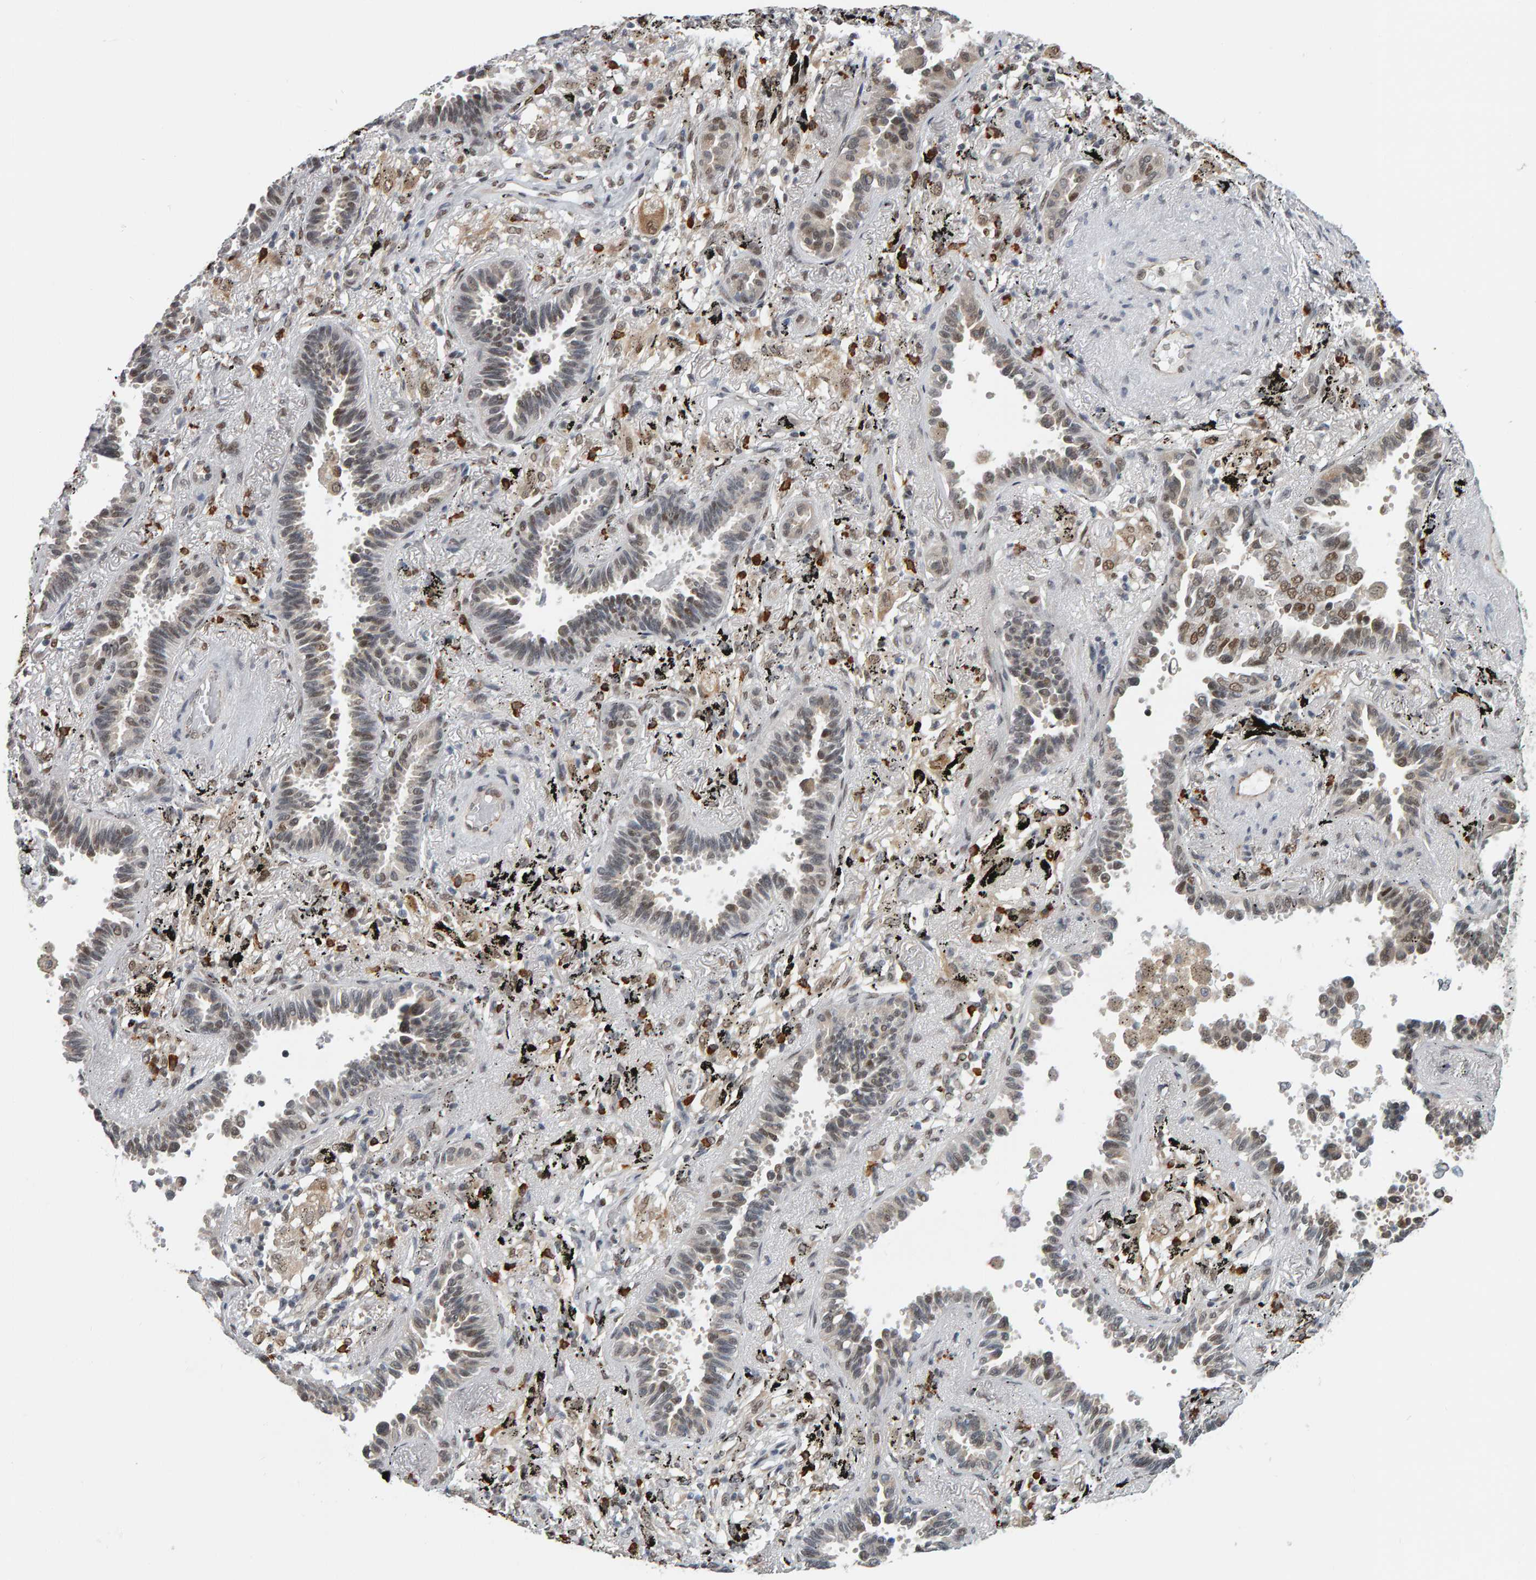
{"staining": {"intensity": "moderate", "quantity": "<25%", "location": "nuclear"}, "tissue": "lung cancer", "cell_type": "Tumor cells", "image_type": "cancer", "snomed": [{"axis": "morphology", "description": "Adenocarcinoma, NOS"}, {"axis": "topography", "description": "Lung"}], "caption": "An immunohistochemistry (IHC) photomicrograph of neoplastic tissue is shown. Protein staining in brown shows moderate nuclear positivity in lung cancer within tumor cells. (IHC, brightfield microscopy, high magnification).", "gene": "ATF7IP", "patient": {"sex": "male", "age": 59}}